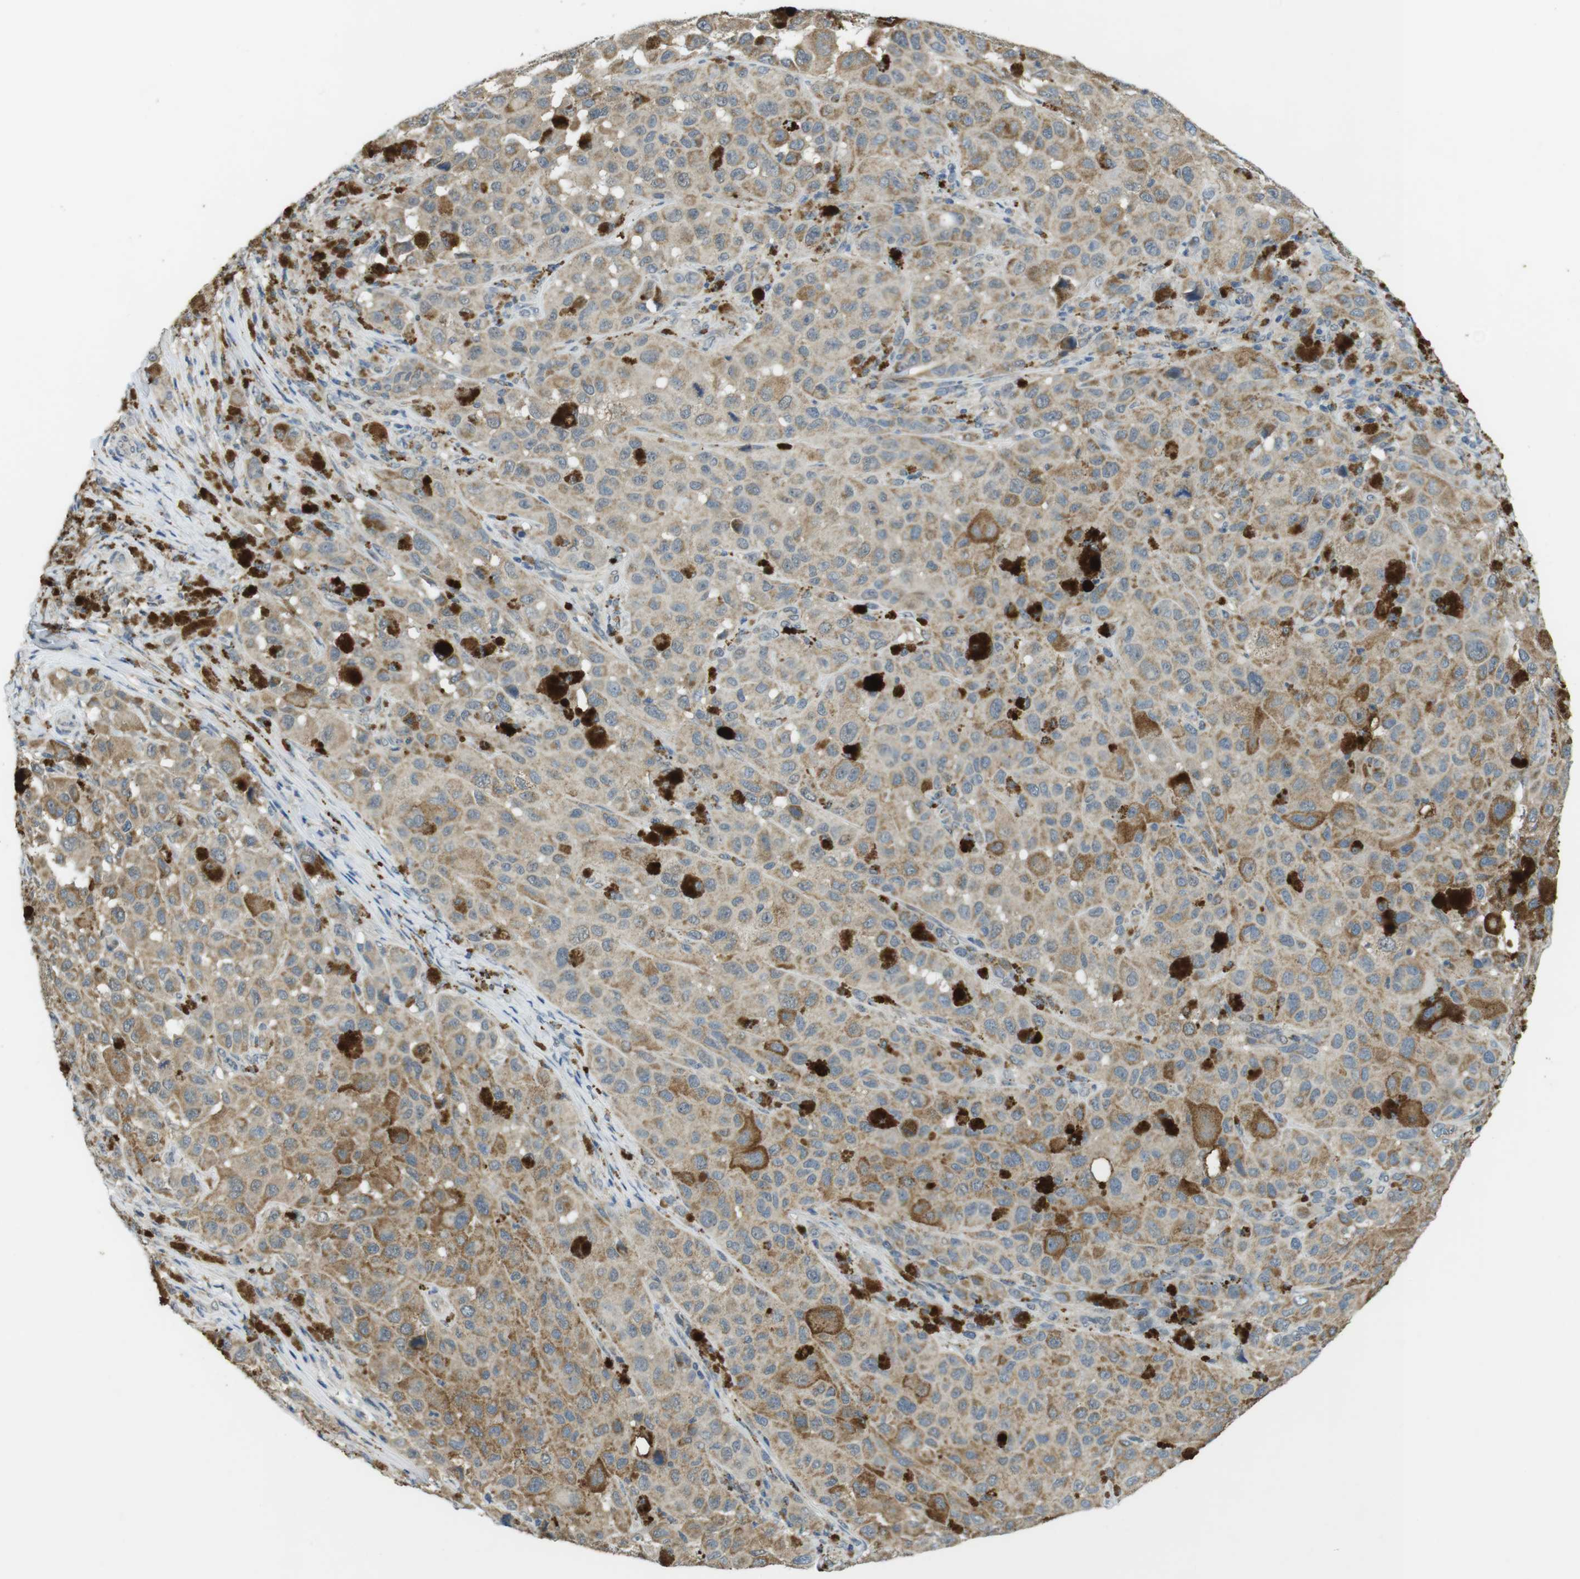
{"staining": {"intensity": "moderate", "quantity": ">75%", "location": "cytoplasmic/membranous"}, "tissue": "melanoma", "cell_type": "Tumor cells", "image_type": "cancer", "snomed": [{"axis": "morphology", "description": "Malignant melanoma, NOS"}, {"axis": "topography", "description": "Skin"}], "caption": "DAB immunohistochemical staining of human malignant melanoma demonstrates moderate cytoplasmic/membranous protein staining in about >75% of tumor cells. (Stains: DAB in brown, nuclei in blue, Microscopy: brightfield microscopy at high magnification).", "gene": "BRI3BP", "patient": {"sex": "male", "age": 96}}